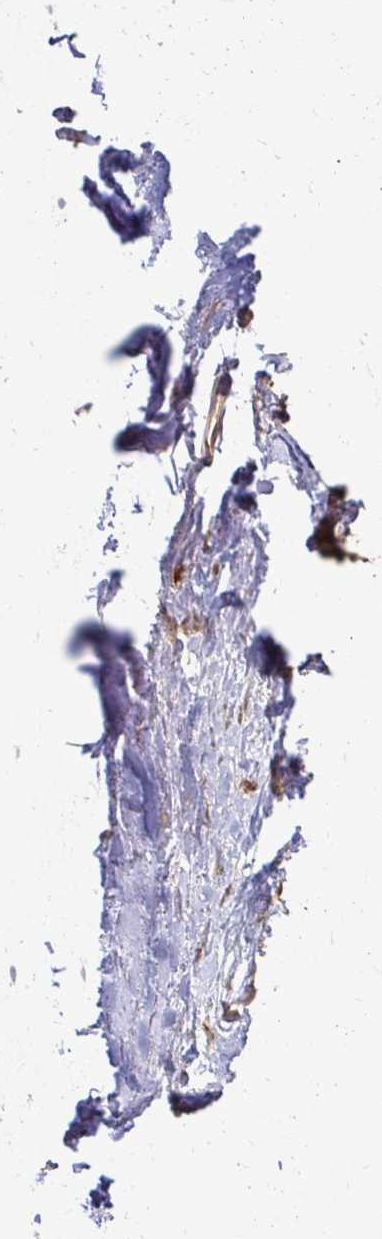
{"staining": {"intensity": "negative", "quantity": "none", "location": "none"}, "tissue": "adipose tissue", "cell_type": "Adipocytes", "image_type": "normal", "snomed": [{"axis": "morphology", "description": "Normal tissue, NOS"}, {"axis": "topography", "description": "Lymph node"}, {"axis": "topography", "description": "Cartilage tissue"}, {"axis": "topography", "description": "Bronchus"}], "caption": "Immunohistochemical staining of unremarkable human adipose tissue displays no significant staining in adipocytes.", "gene": "CAST", "patient": {"sex": "female", "age": 70}}